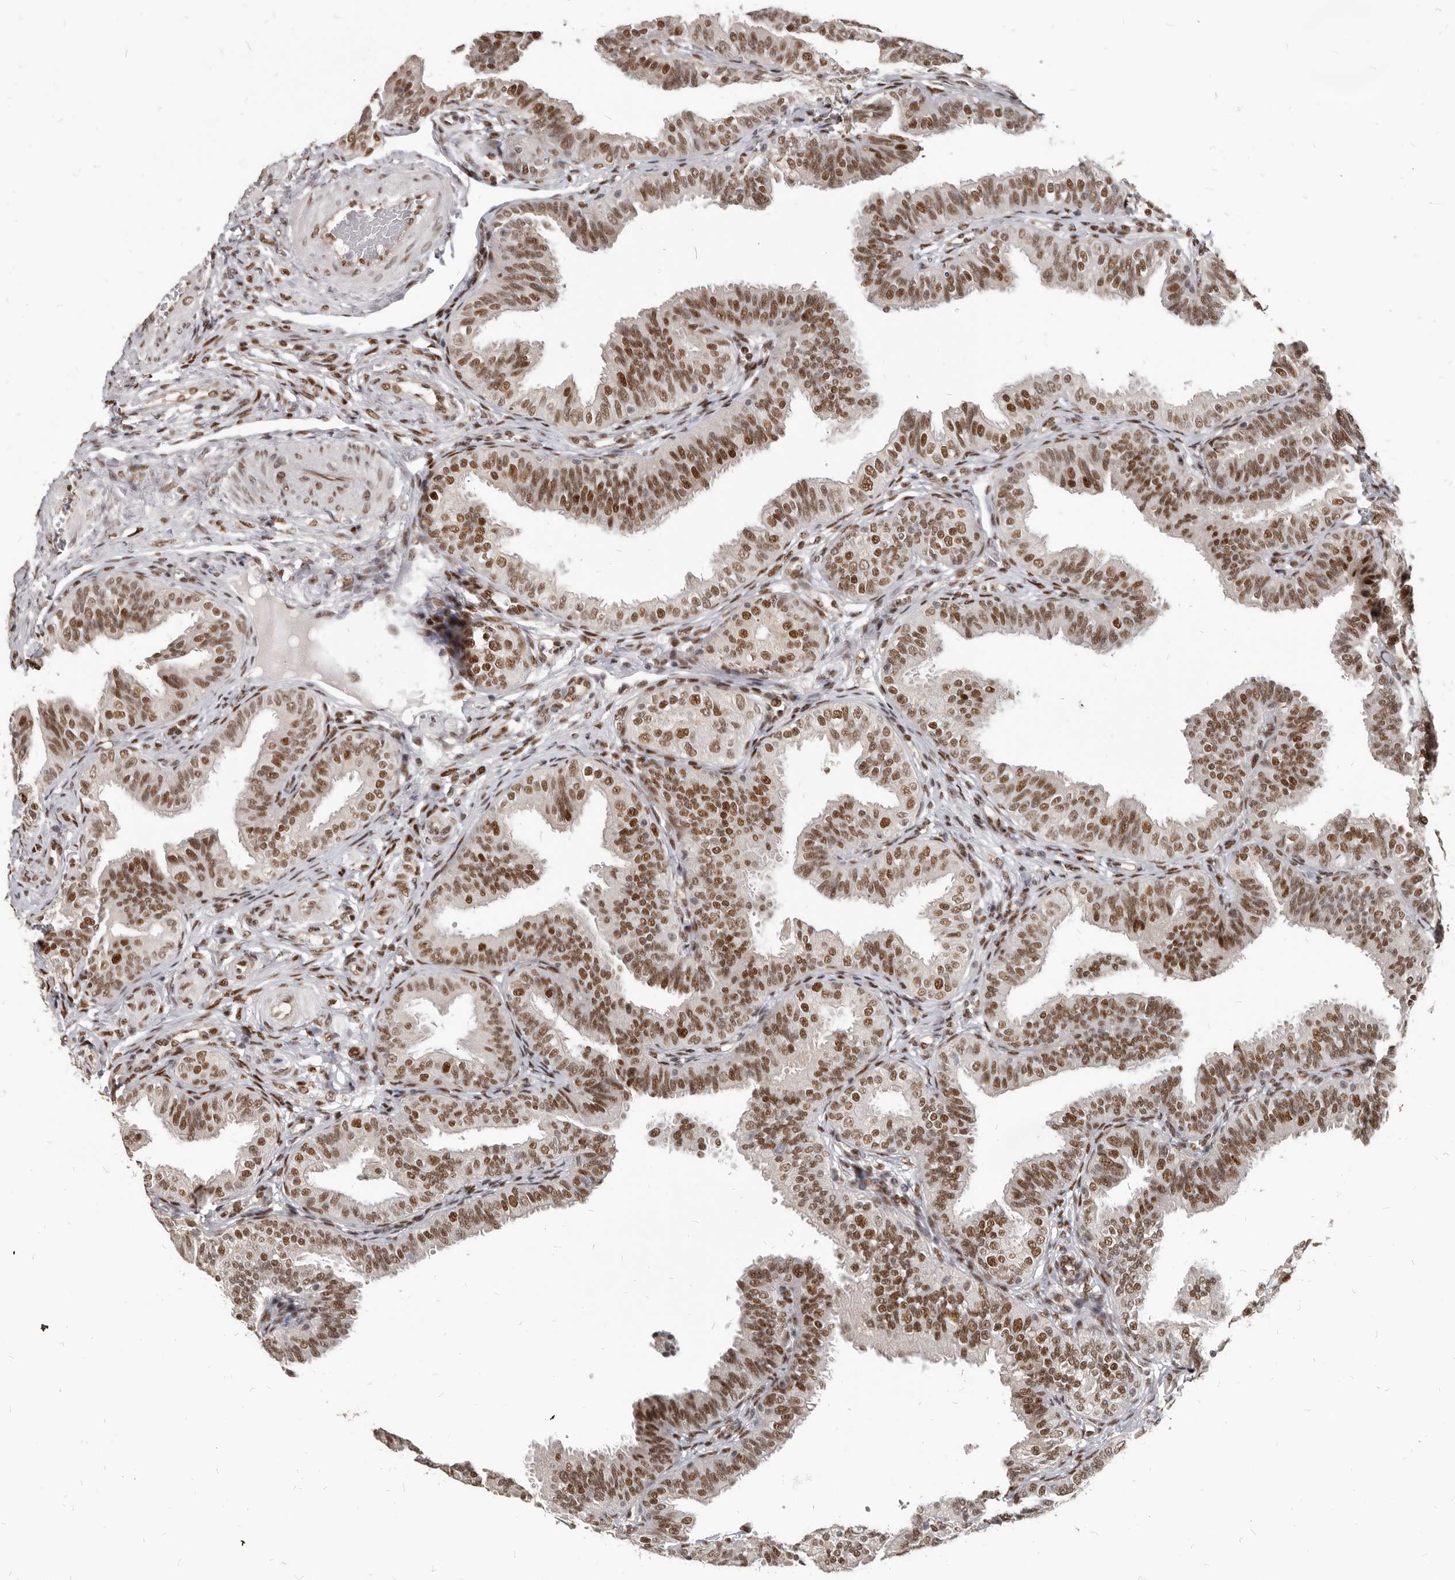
{"staining": {"intensity": "strong", "quantity": ">75%", "location": "nuclear"}, "tissue": "fallopian tube", "cell_type": "Glandular cells", "image_type": "normal", "snomed": [{"axis": "morphology", "description": "Normal tissue, NOS"}, {"axis": "topography", "description": "Fallopian tube"}], "caption": "Immunohistochemistry micrograph of unremarkable fallopian tube stained for a protein (brown), which shows high levels of strong nuclear staining in approximately >75% of glandular cells.", "gene": "ATF5", "patient": {"sex": "female", "age": 35}}